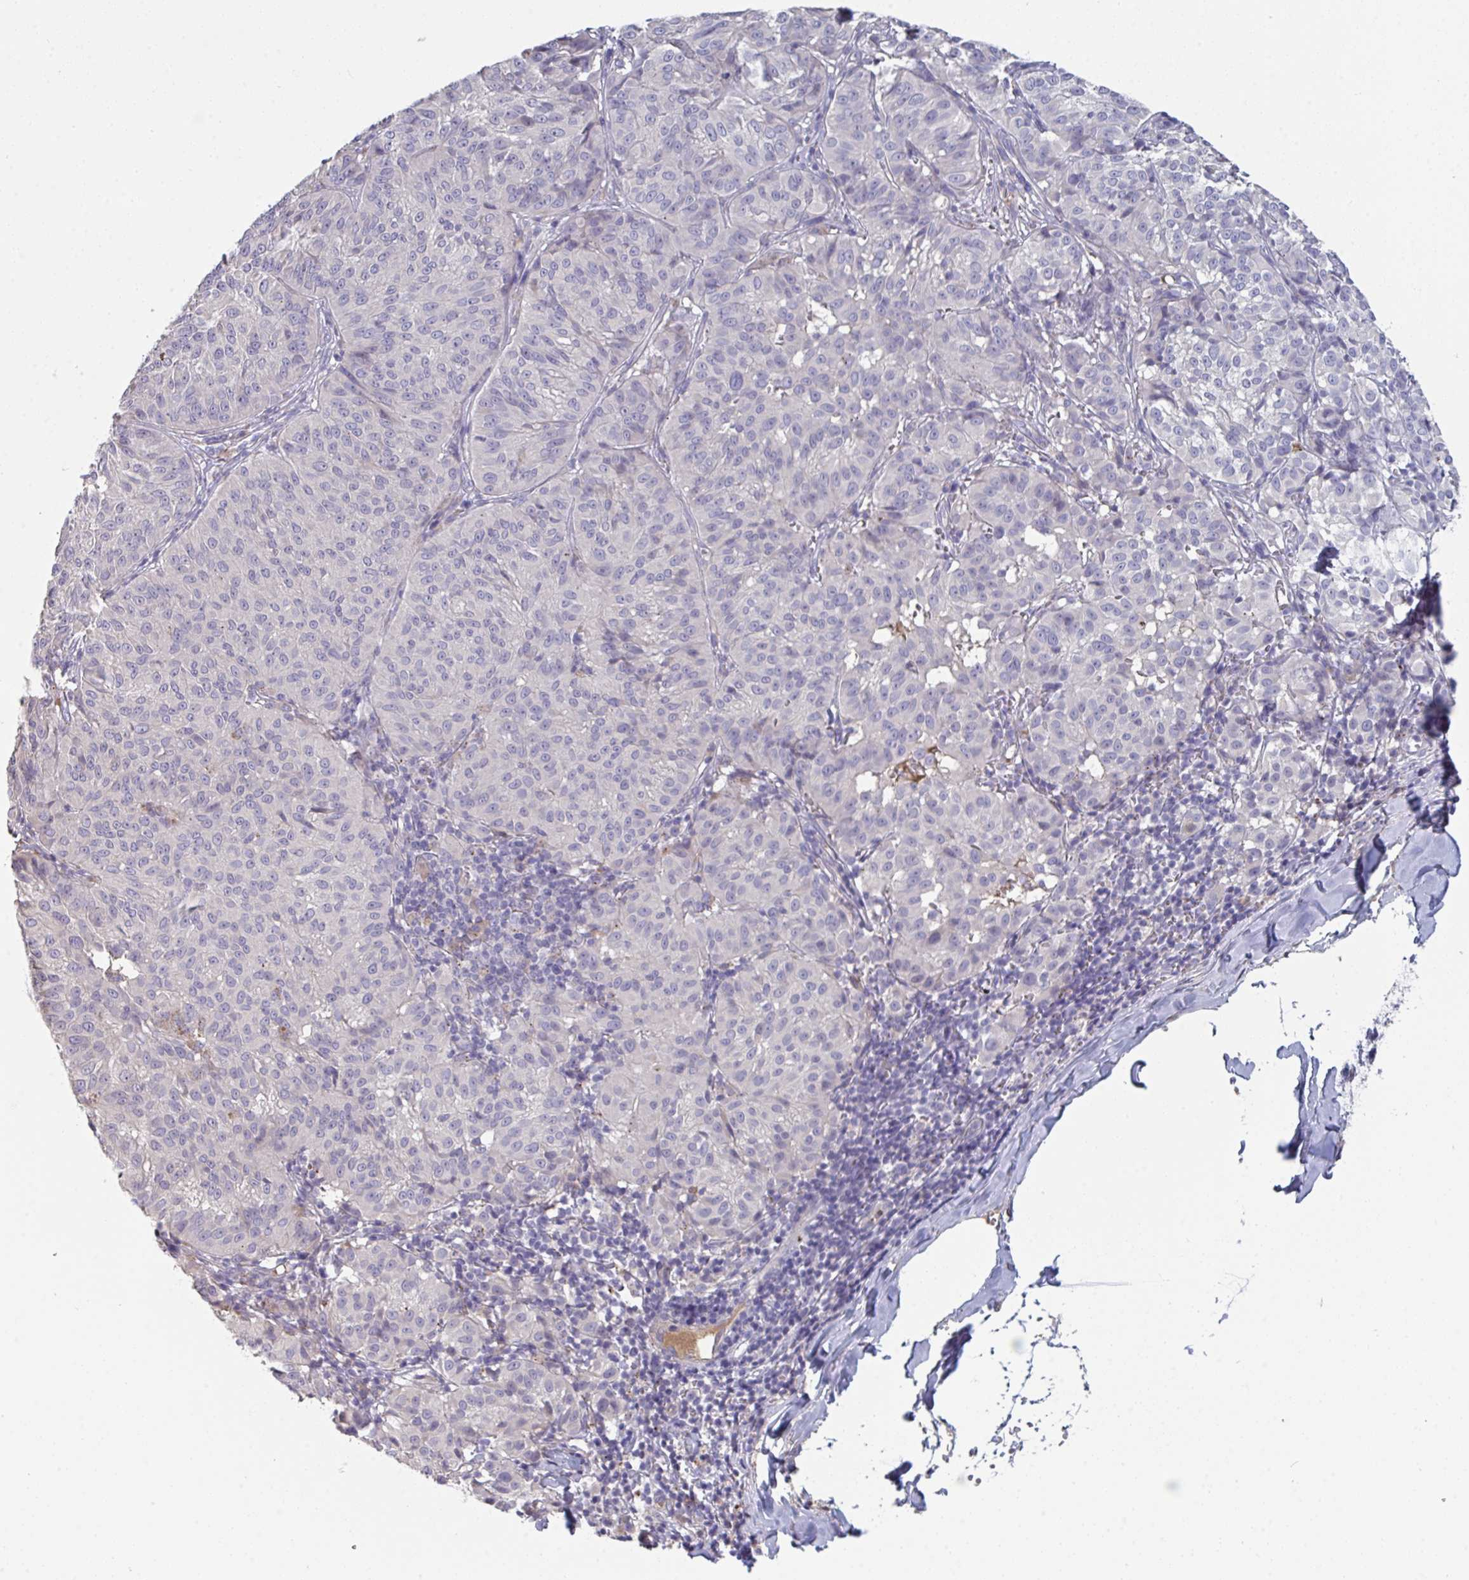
{"staining": {"intensity": "negative", "quantity": "none", "location": "none"}, "tissue": "melanoma", "cell_type": "Tumor cells", "image_type": "cancer", "snomed": [{"axis": "morphology", "description": "Malignant melanoma, NOS"}, {"axis": "topography", "description": "Skin"}], "caption": "DAB (3,3'-diaminobenzidine) immunohistochemical staining of melanoma reveals no significant positivity in tumor cells.", "gene": "HGFAC", "patient": {"sex": "female", "age": 72}}